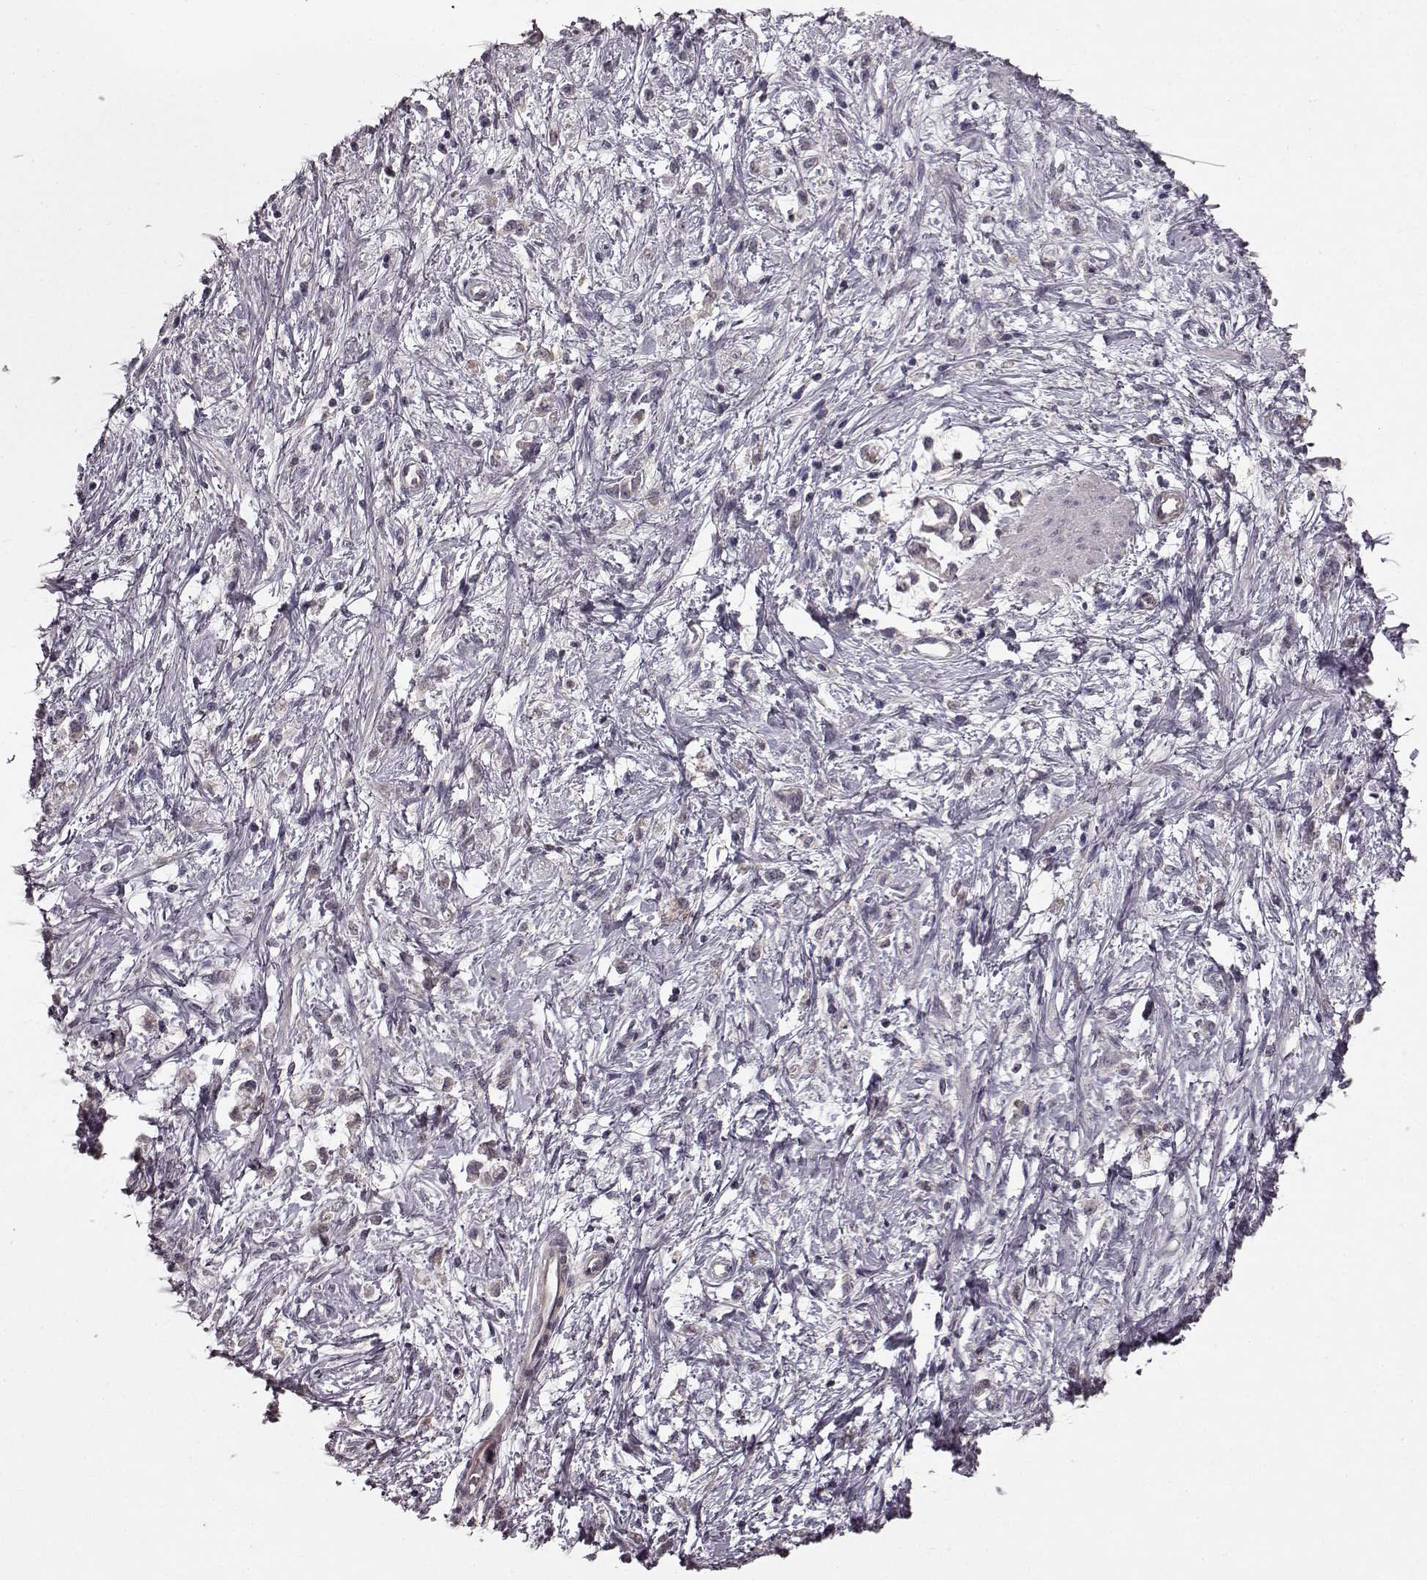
{"staining": {"intensity": "negative", "quantity": "none", "location": "none"}, "tissue": "stomach cancer", "cell_type": "Tumor cells", "image_type": "cancer", "snomed": [{"axis": "morphology", "description": "Adenocarcinoma, NOS"}, {"axis": "topography", "description": "Stomach"}], "caption": "A histopathology image of stomach cancer (adenocarcinoma) stained for a protein demonstrates no brown staining in tumor cells.", "gene": "SLC22A18", "patient": {"sex": "female", "age": 60}}